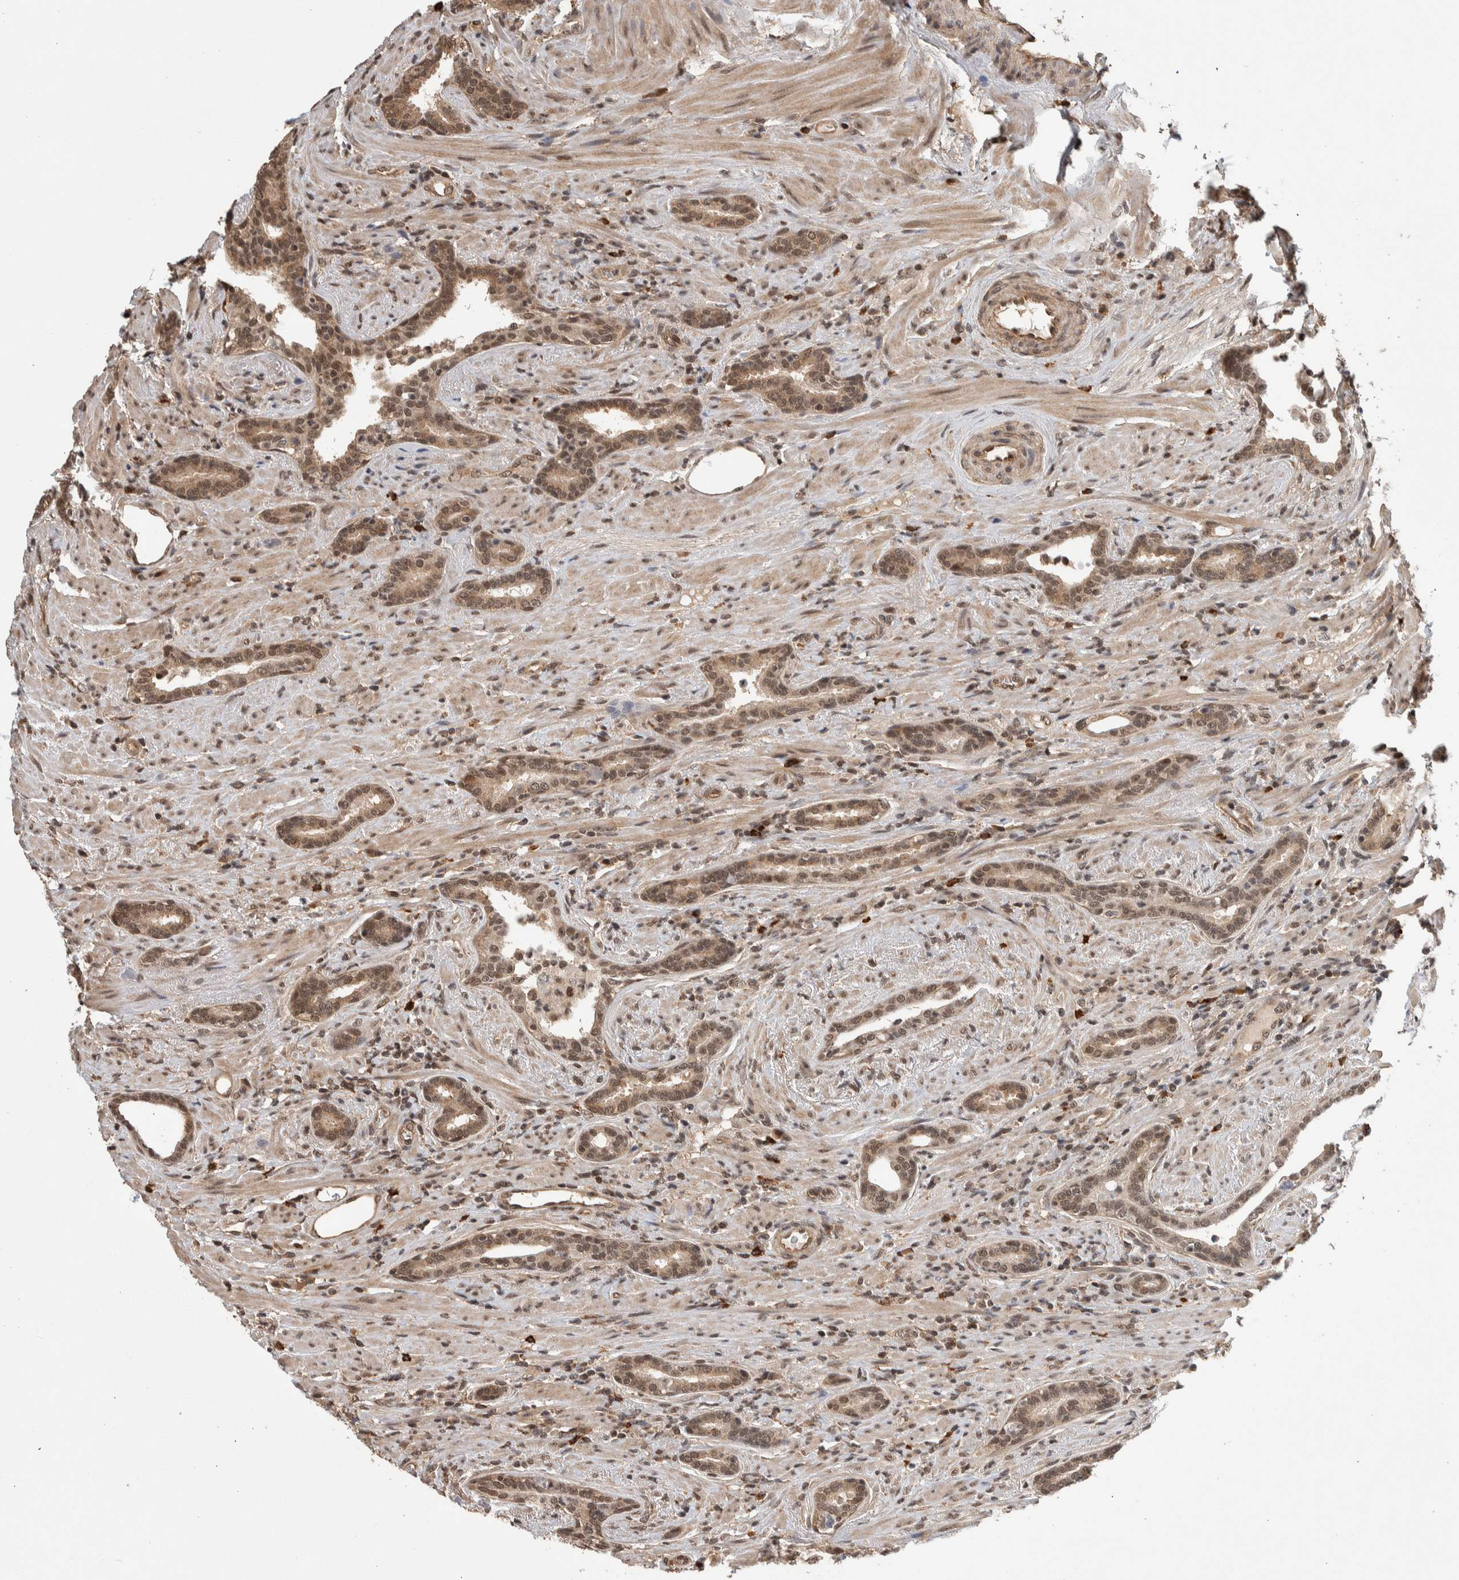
{"staining": {"intensity": "moderate", "quantity": ">75%", "location": "cytoplasmic/membranous,nuclear"}, "tissue": "prostate cancer", "cell_type": "Tumor cells", "image_type": "cancer", "snomed": [{"axis": "morphology", "description": "Adenocarcinoma, High grade"}, {"axis": "topography", "description": "Prostate"}], "caption": "Tumor cells reveal medium levels of moderate cytoplasmic/membranous and nuclear expression in about >75% of cells in prostate cancer.", "gene": "ZNF592", "patient": {"sex": "male", "age": 71}}